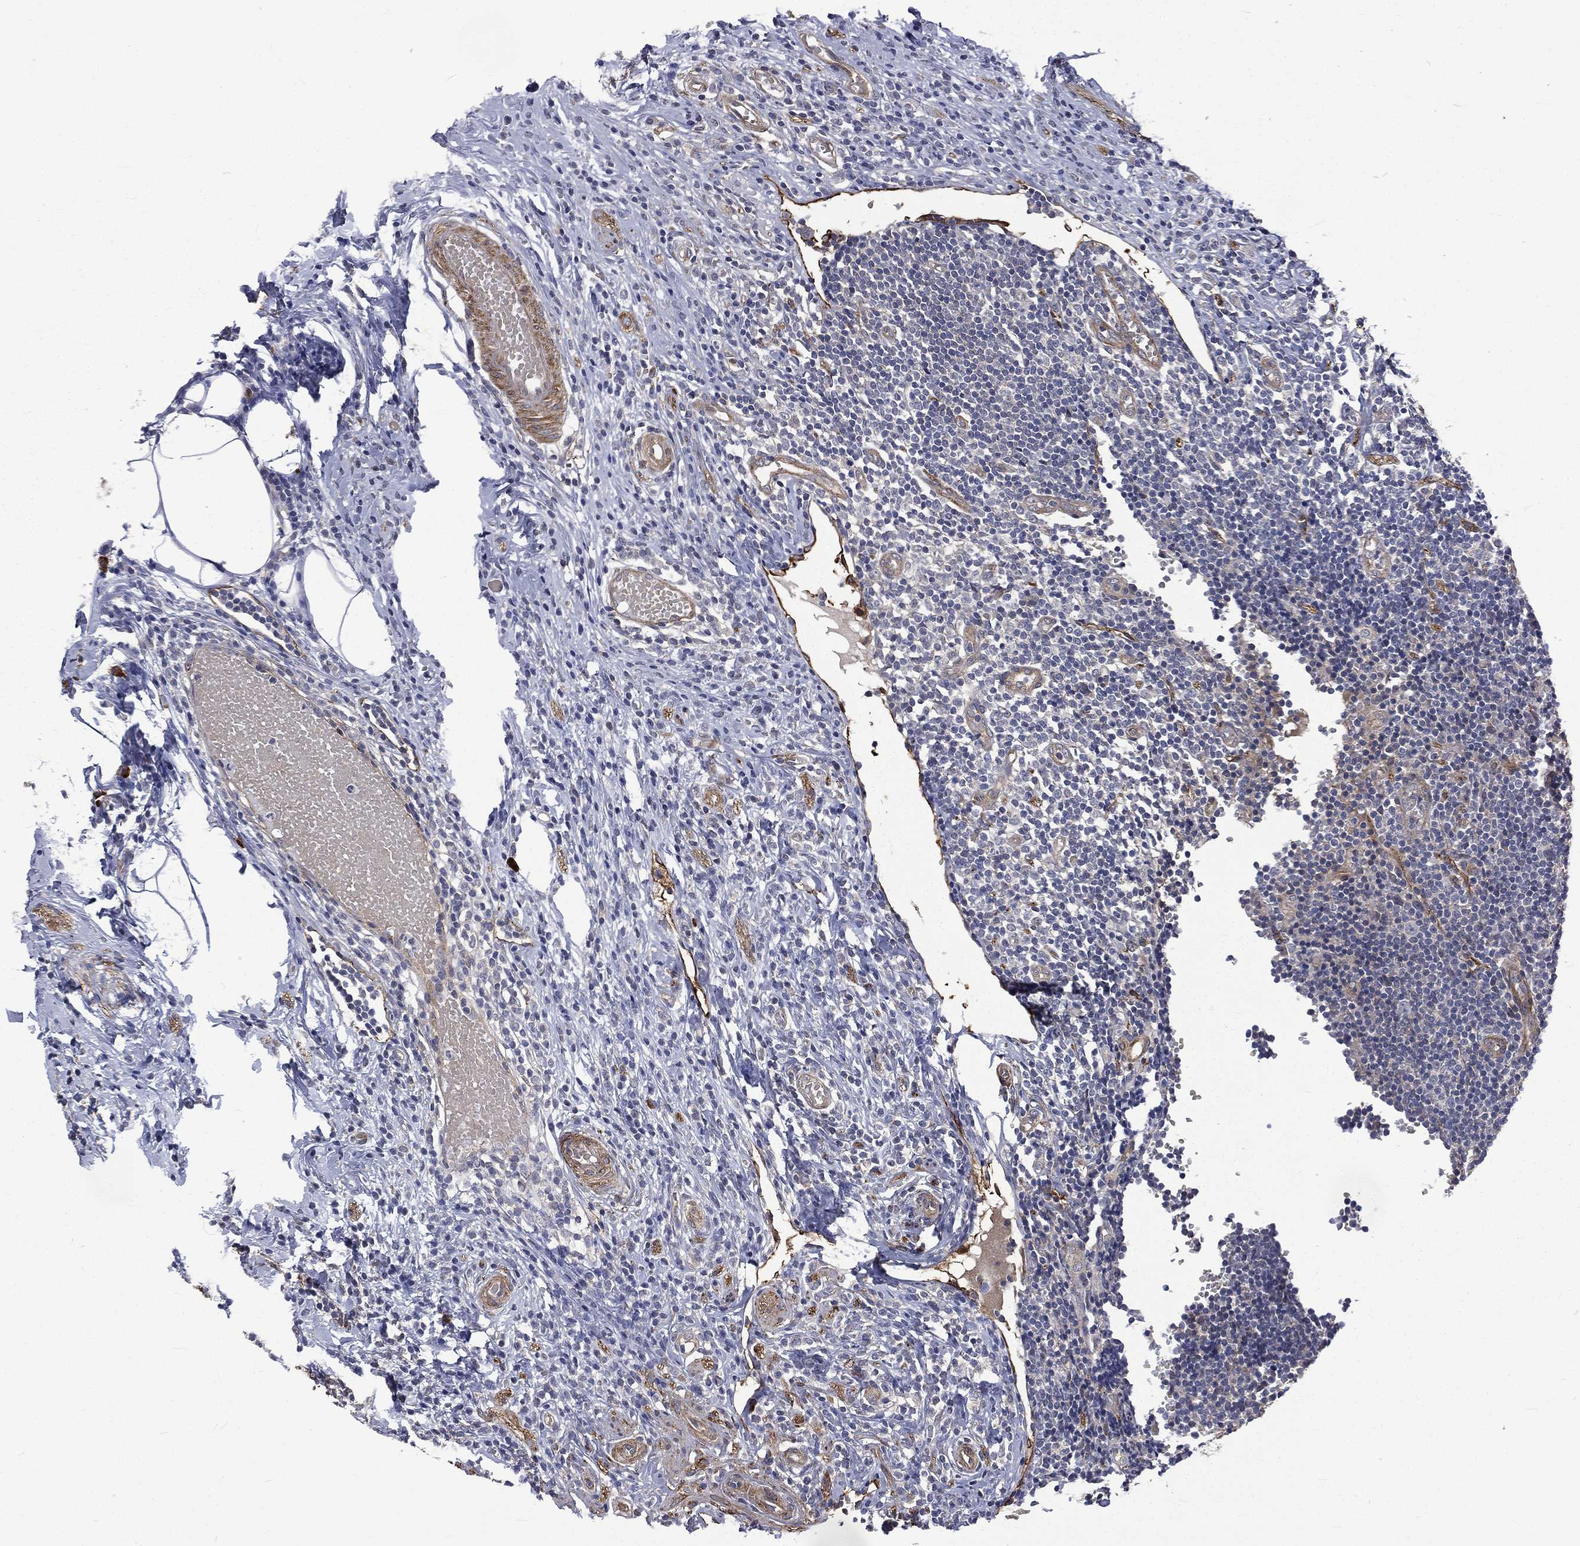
{"staining": {"intensity": "negative", "quantity": "none", "location": "none"}, "tissue": "appendix", "cell_type": "Glandular cells", "image_type": "normal", "snomed": [{"axis": "morphology", "description": "Normal tissue, NOS"}, {"axis": "topography", "description": "Appendix"}], "caption": "Immunohistochemistry photomicrograph of normal human appendix stained for a protein (brown), which demonstrates no positivity in glandular cells.", "gene": "PPFIBP1", "patient": {"sex": "female", "age": 40}}